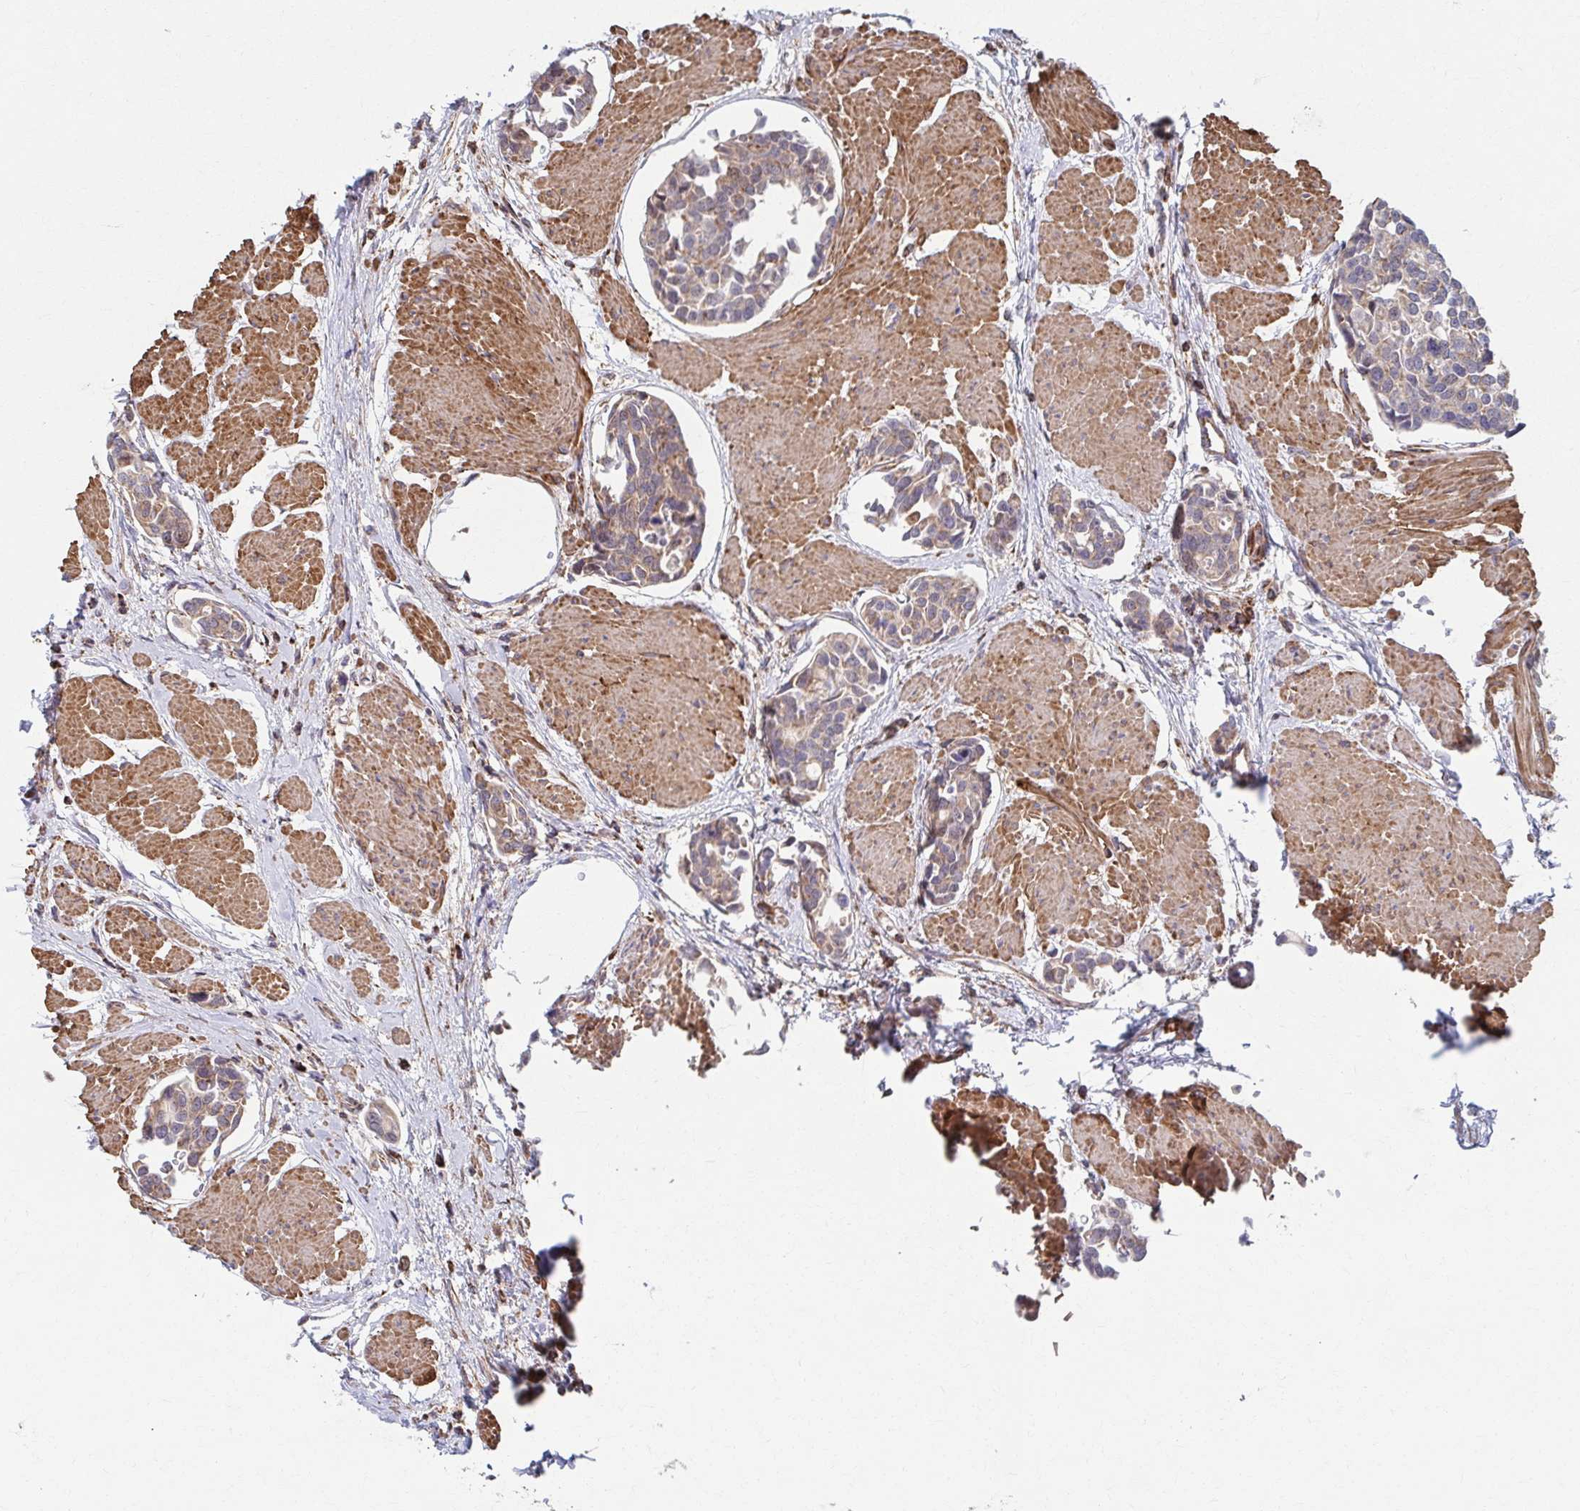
{"staining": {"intensity": "weak", "quantity": ">75%", "location": "cytoplasmic/membranous"}, "tissue": "urothelial cancer", "cell_type": "Tumor cells", "image_type": "cancer", "snomed": [{"axis": "morphology", "description": "Urothelial carcinoma, High grade"}, {"axis": "topography", "description": "Urinary bladder"}], "caption": "Human urothelial carcinoma (high-grade) stained with a brown dye reveals weak cytoplasmic/membranous positive expression in about >75% of tumor cells.", "gene": "KLHL34", "patient": {"sex": "male", "age": 78}}